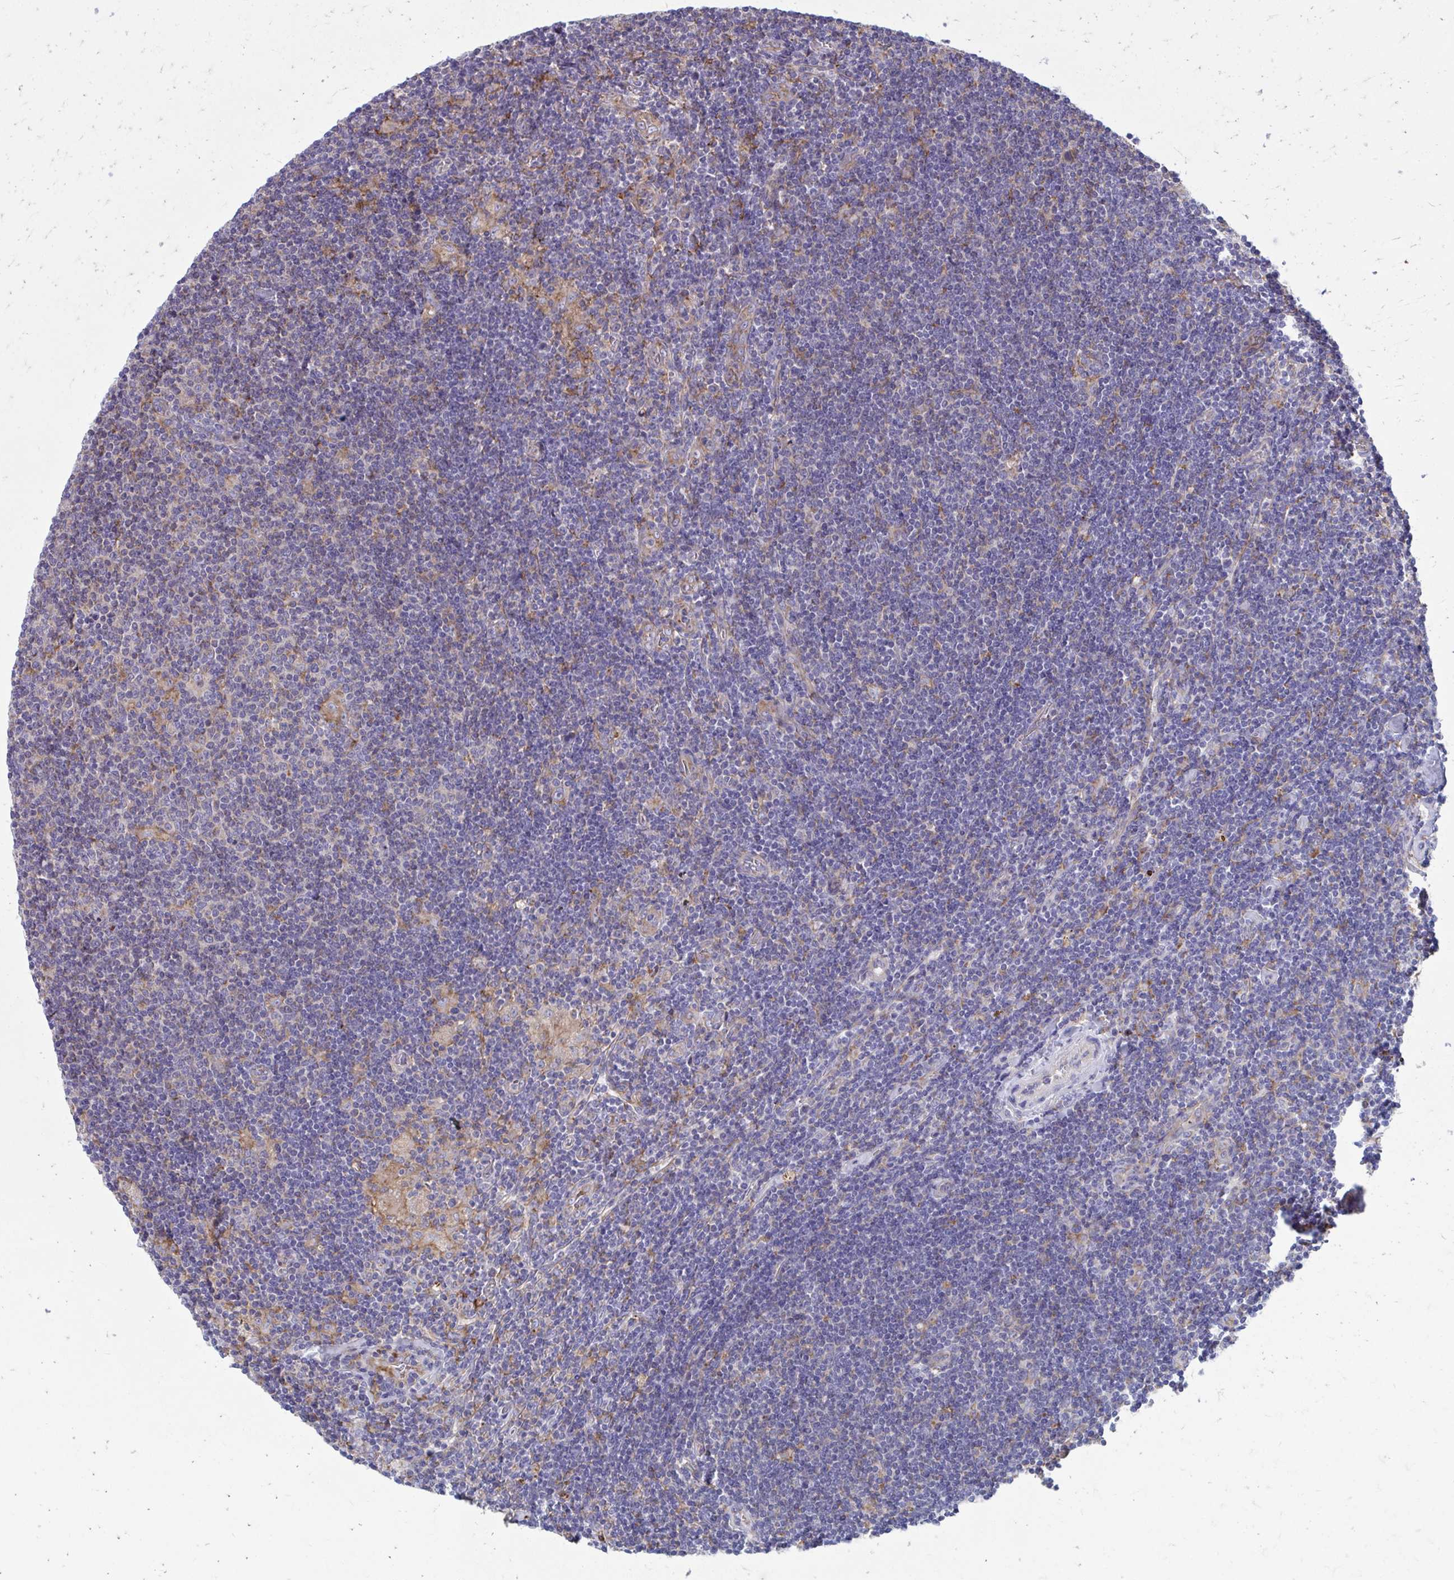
{"staining": {"intensity": "negative", "quantity": "none", "location": "none"}, "tissue": "lymphoma", "cell_type": "Tumor cells", "image_type": "cancer", "snomed": [{"axis": "morphology", "description": "Hodgkin's disease, NOS"}, {"axis": "topography", "description": "Lymph node"}], "caption": "A high-resolution micrograph shows IHC staining of Hodgkin's disease, which exhibits no significant positivity in tumor cells.", "gene": "CLTA", "patient": {"sex": "male", "age": 40}}